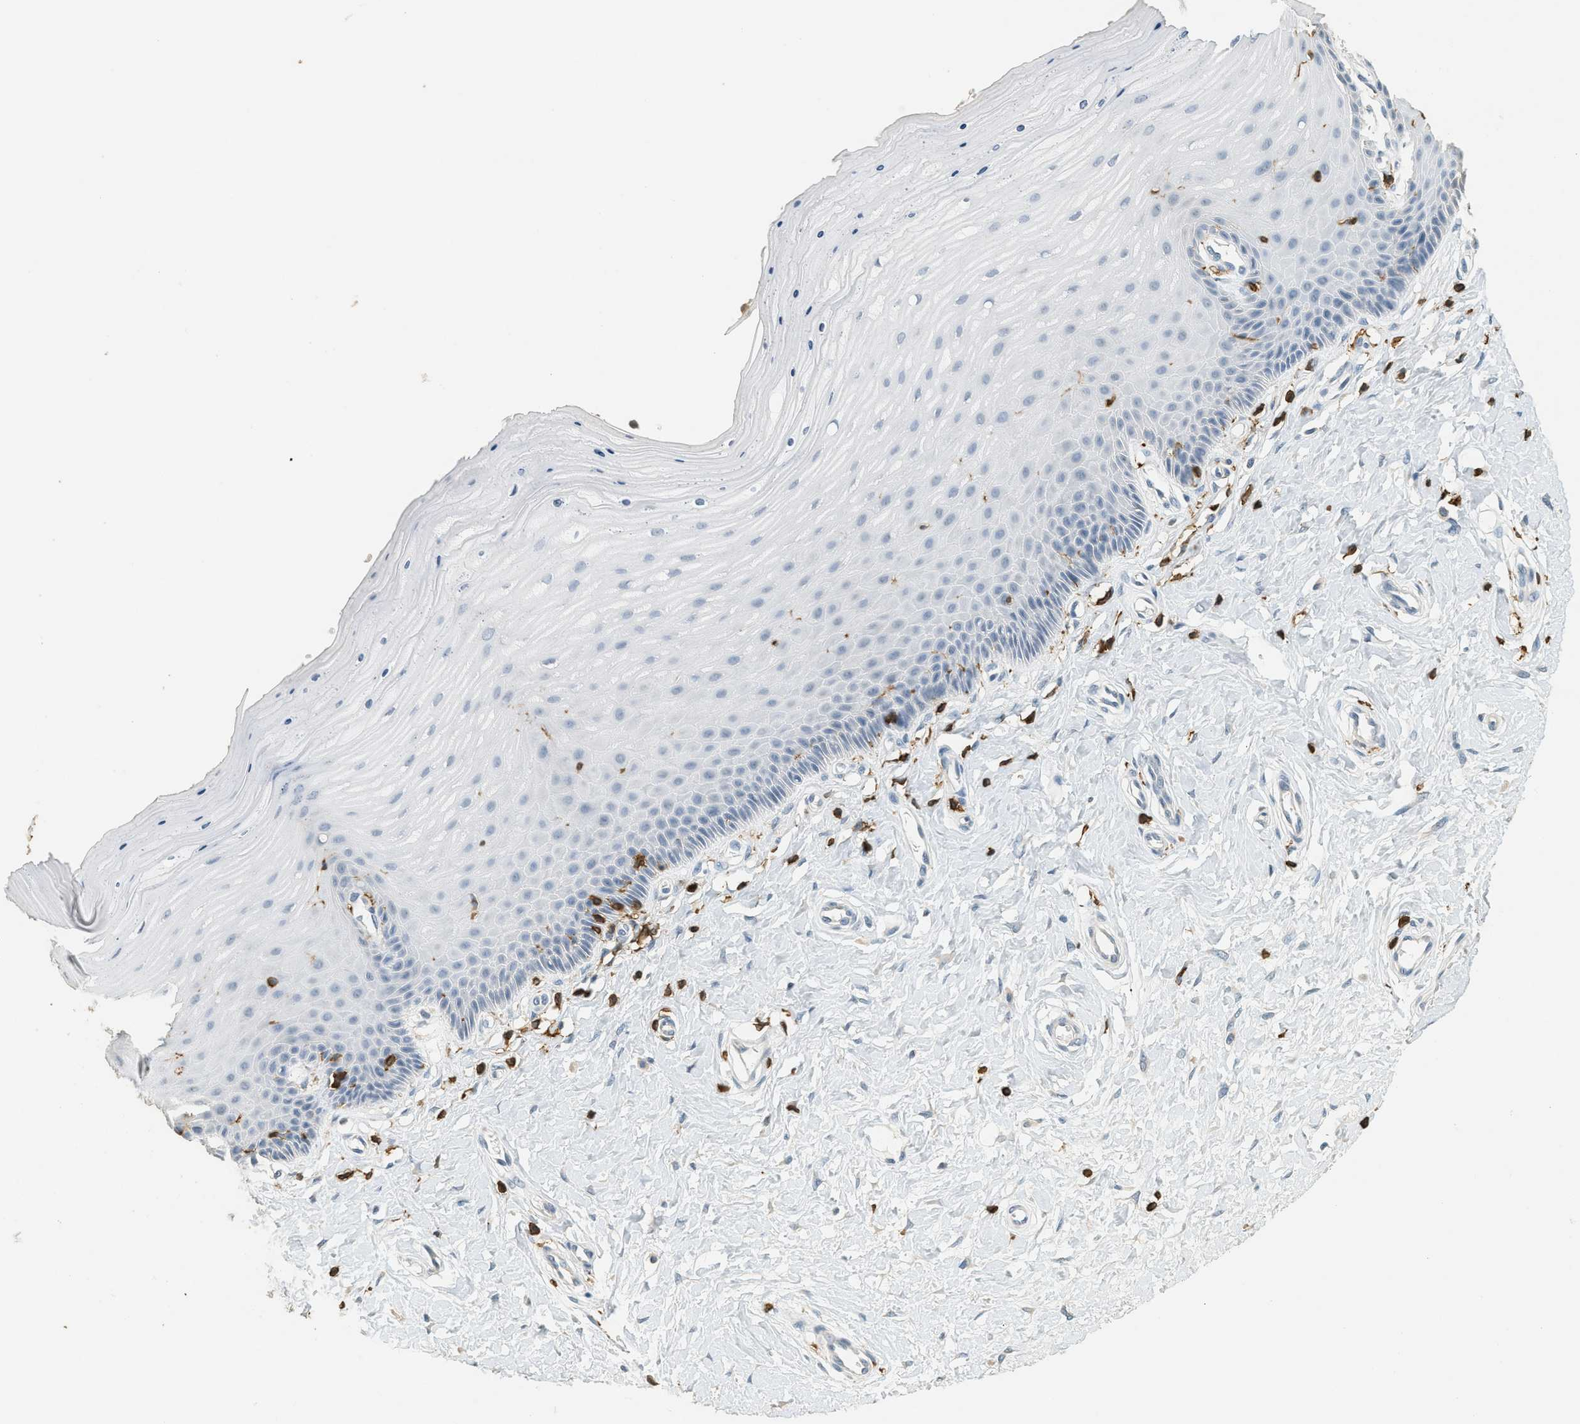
{"staining": {"intensity": "negative", "quantity": "none", "location": "none"}, "tissue": "cervix", "cell_type": "Squamous epithelial cells", "image_type": "normal", "snomed": [{"axis": "morphology", "description": "Normal tissue, NOS"}, {"axis": "topography", "description": "Cervix"}], "caption": "Immunohistochemistry (IHC) histopathology image of unremarkable human cervix stained for a protein (brown), which exhibits no positivity in squamous epithelial cells. (Stains: DAB (3,3'-diaminobenzidine) IHC with hematoxylin counter stain, Microscopy: brightfield microscopy at high magnification).", "gene": "LSP1", "patient": {"sex": "female", "age": 55}}